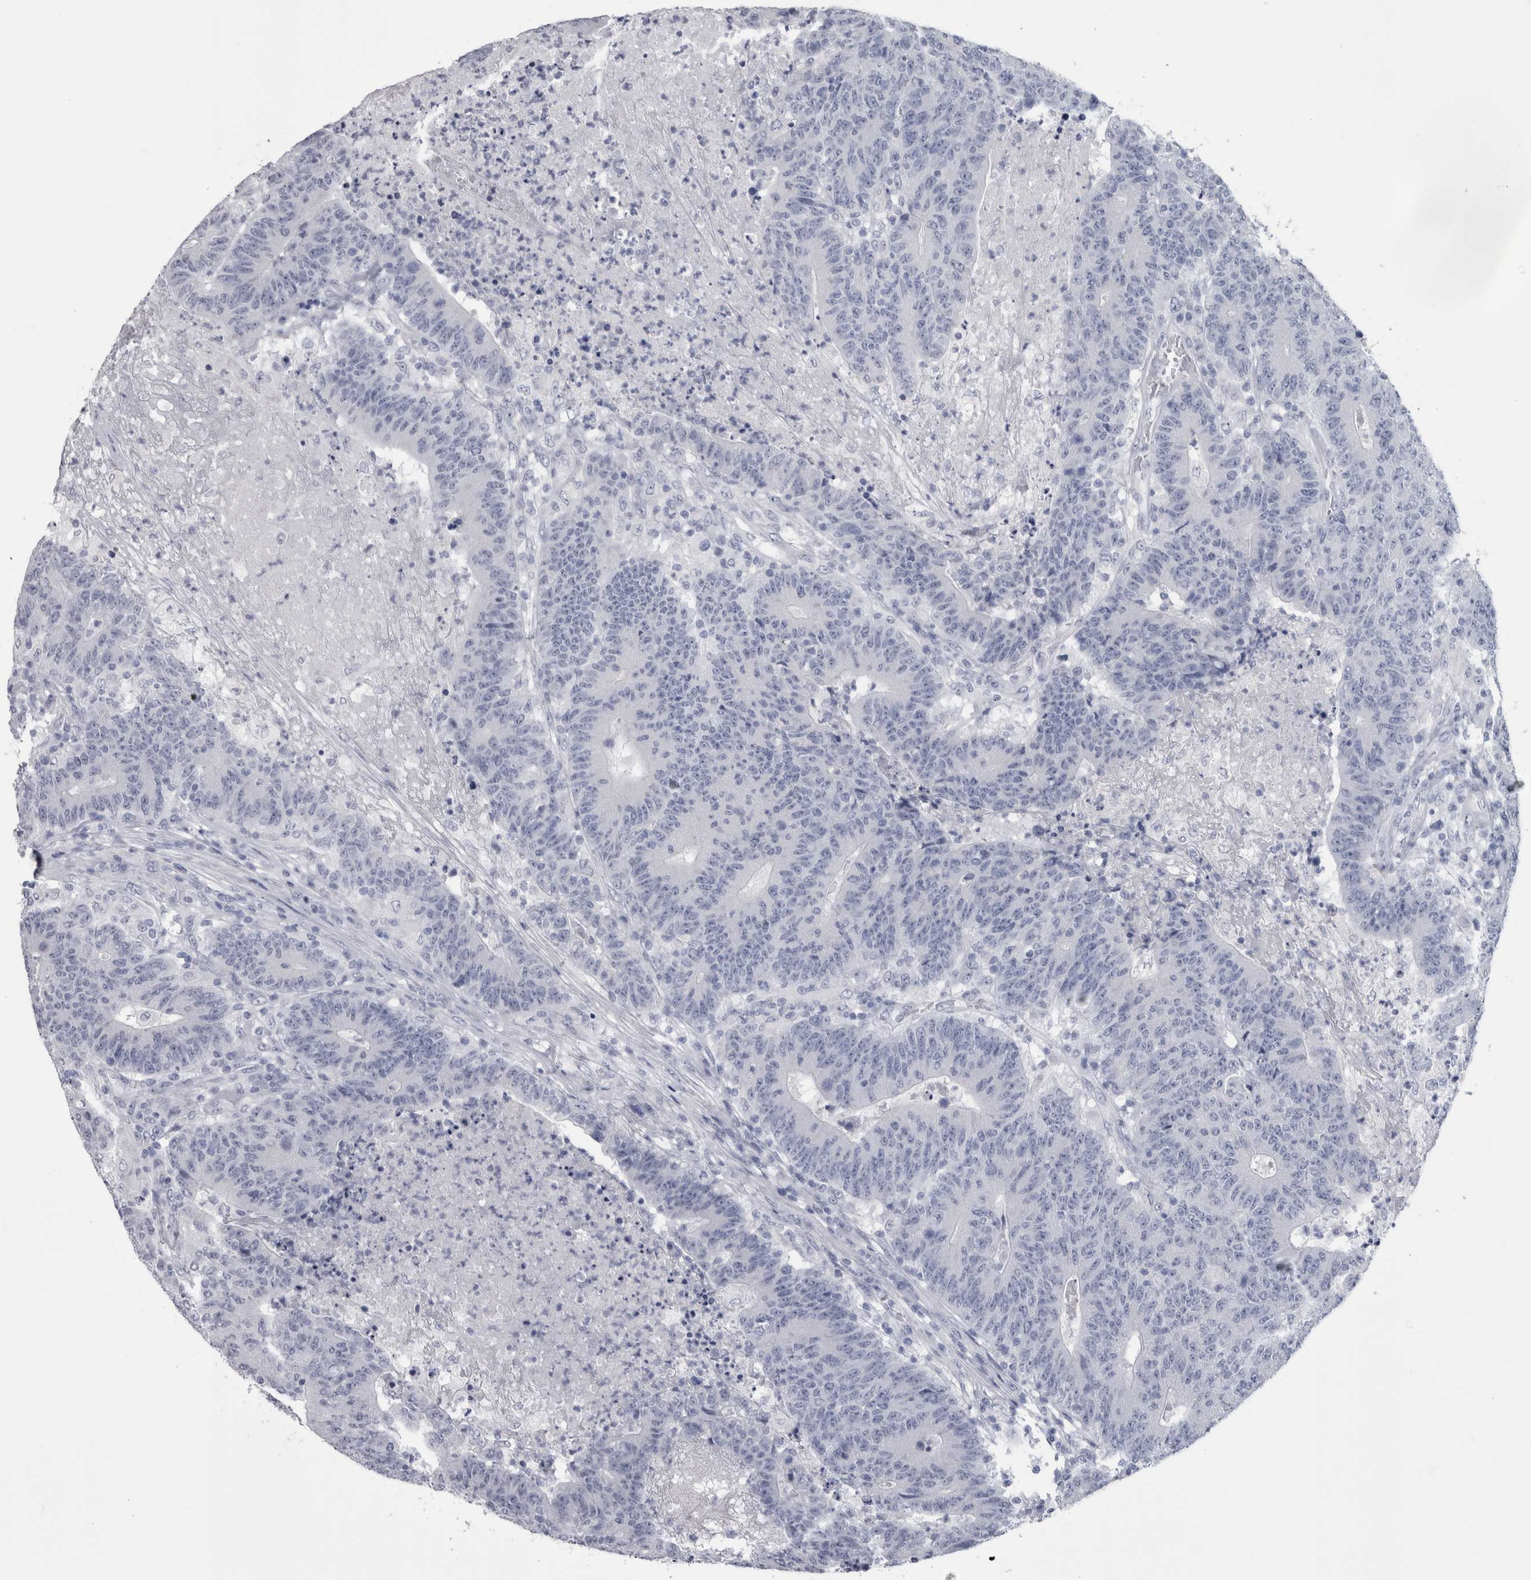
{"staining": {"intensity": "negative", "quantity": "none", "location": "none"}, "tissue": "colorectal cancer", "cell_type": "Tumor cells", "image_type": "cancer", "snomed": [{"axis": "morphology", "description": "Normal tissue, NOS"}, {"axis": "morphology", "description": "Adenocarcinoma, NOS"}, {"axis": "topography", "description": "Colon"}], "caption": "Adenocarcinoma (colorectal) was stained to show a protein in brown. There is no significant staining in tumor cells.", "gene": "PTH", "patient": {"sex": "female", "age": 75}}